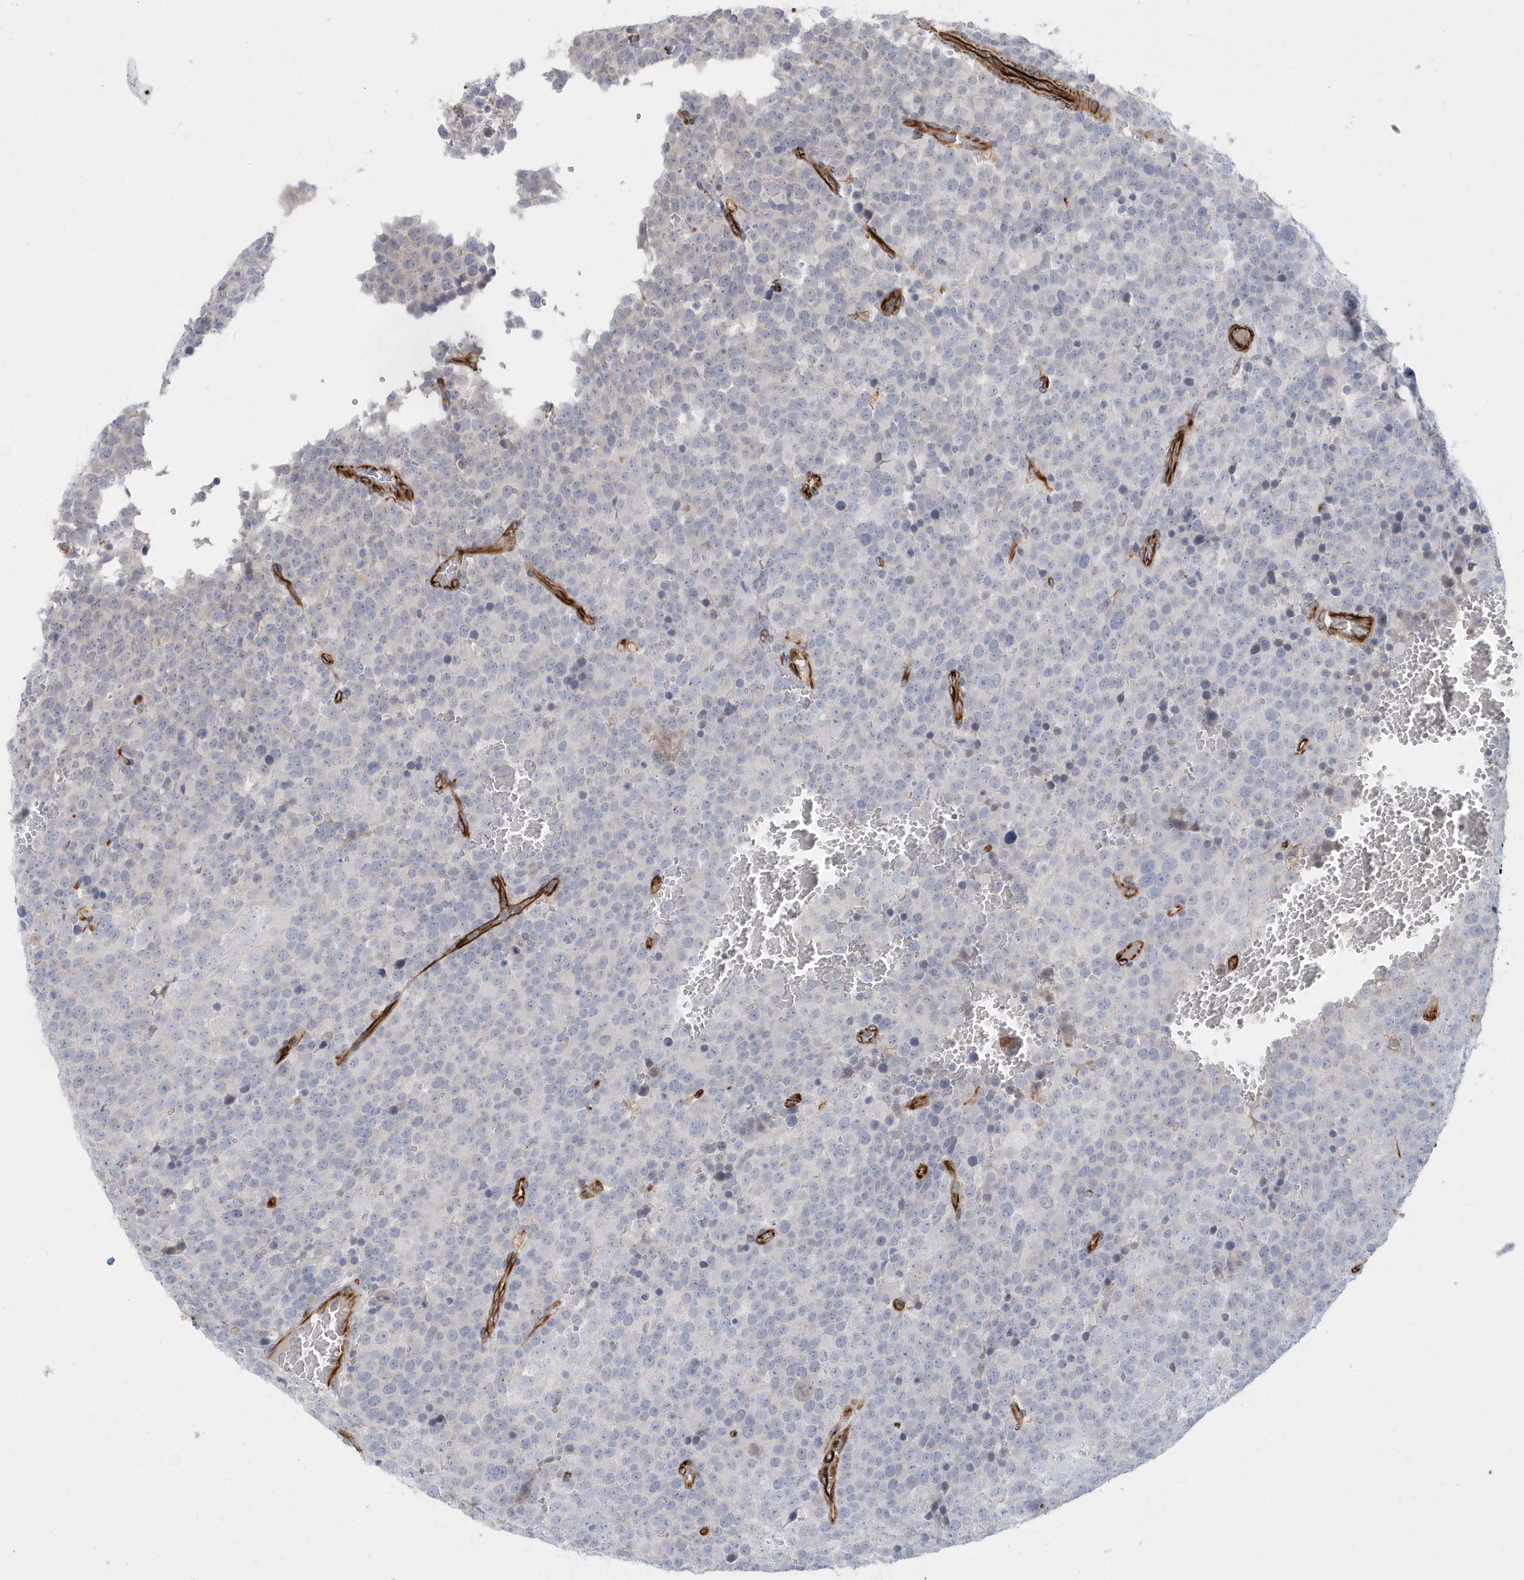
{"staining": {"intensity": "negative", "quantity": "none", "location": "none"}, "tissue": "testis cancer", "cell_type": "Tumor cells", "image_type": "cancer", "snomed": [{"axis": "morphology", "description": "Seminoma, NOS"}, {"axis": "topography", "description": "Testis"}], "caption": "Tumor cells are negative for protein expression in human testis cancer (seminoma).", "gene": "RAB17", "patient": {"sex": "male", "age": 71}}